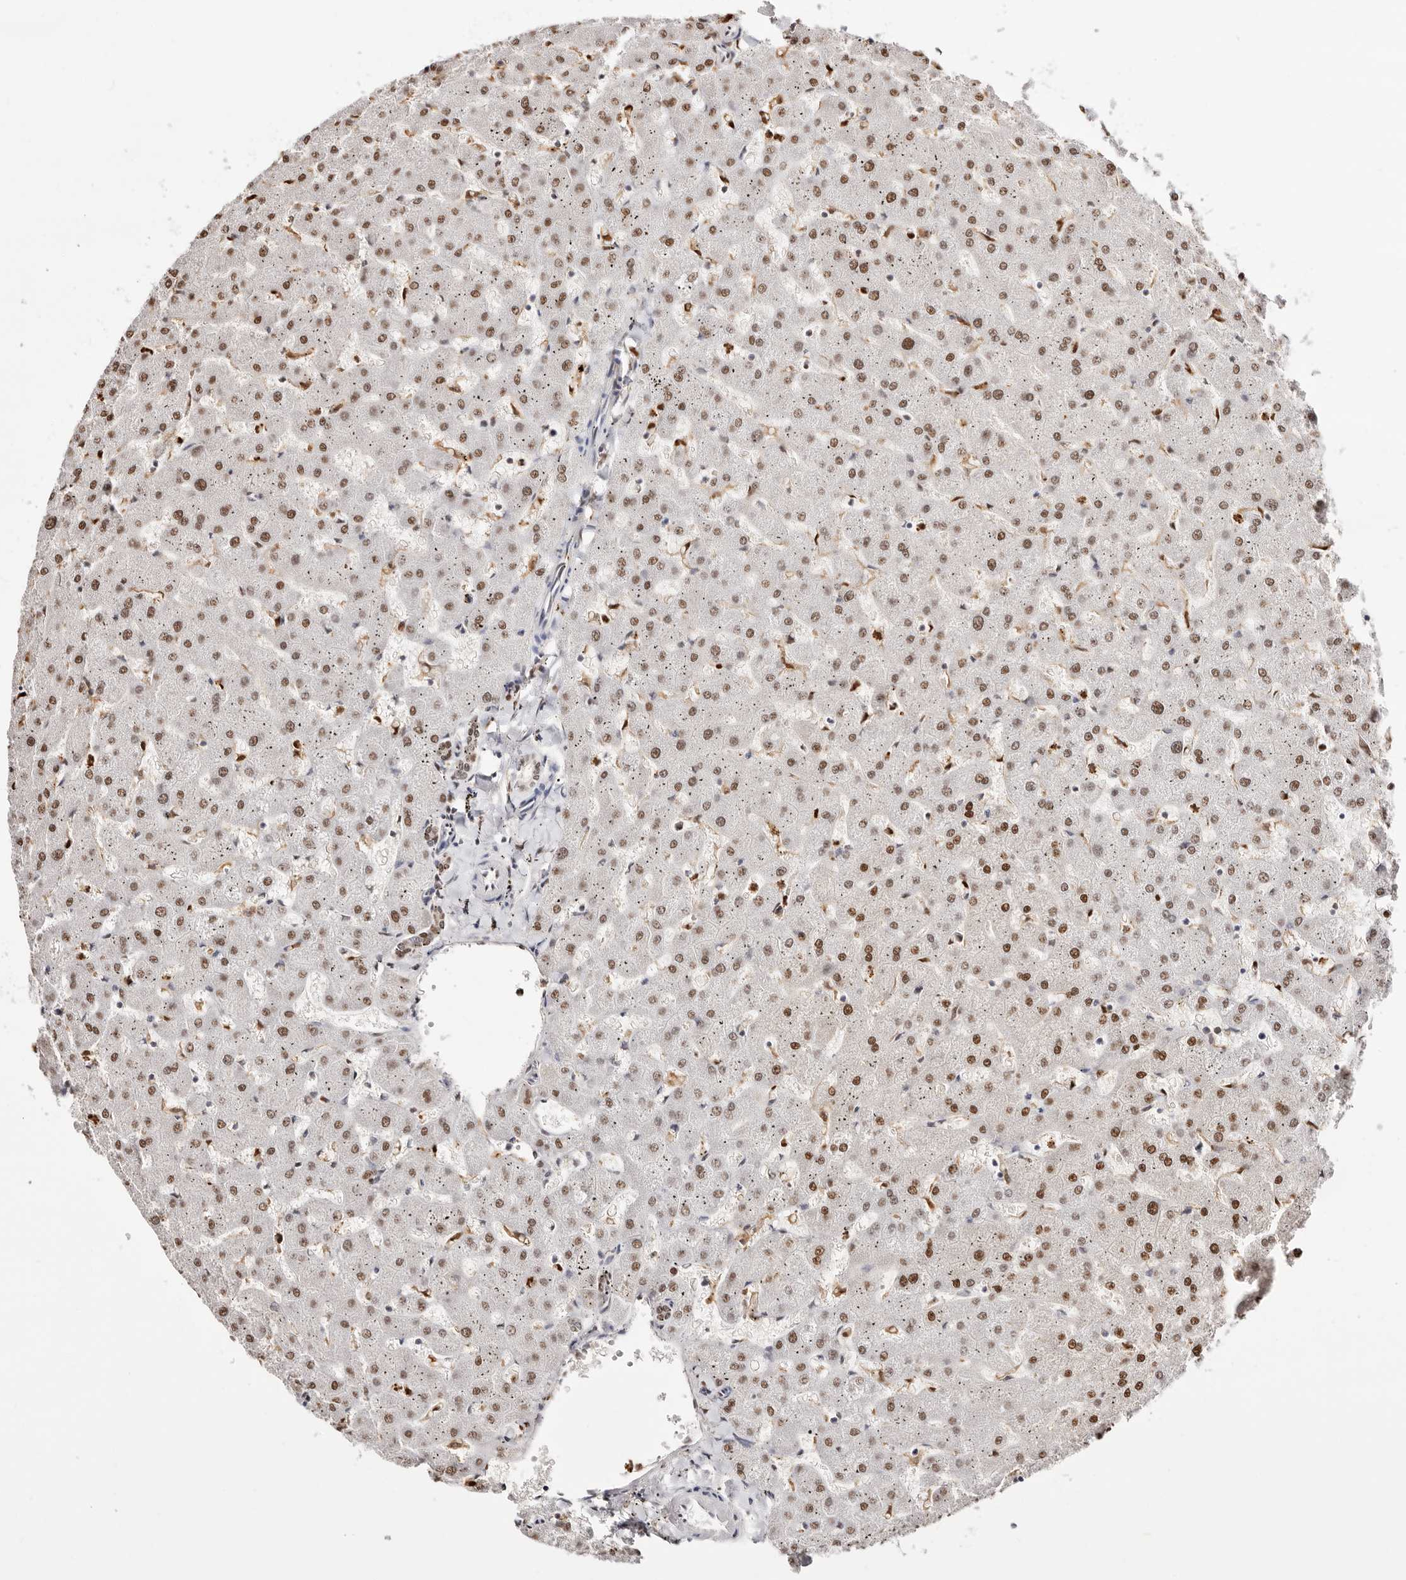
{"staining": {"intensity": "moderate", "quantity": "25%-75%", "location": "nuclear"}, "tissue": "liver", "cell_type": "Cholangiocytes", "image_type": "normal", "snomed": [{"axis": "morphology", "description": "Normal tissue, NOS"}, {"axis": "topography", "description": "Liver"}], "caption": "Liver stained with a brown dye exhibits moderate nuclear positive expression in about 25%-75% of cholangiocytes.", "gene": "TKT", "patient": {"sex": "female", "age": 63}}